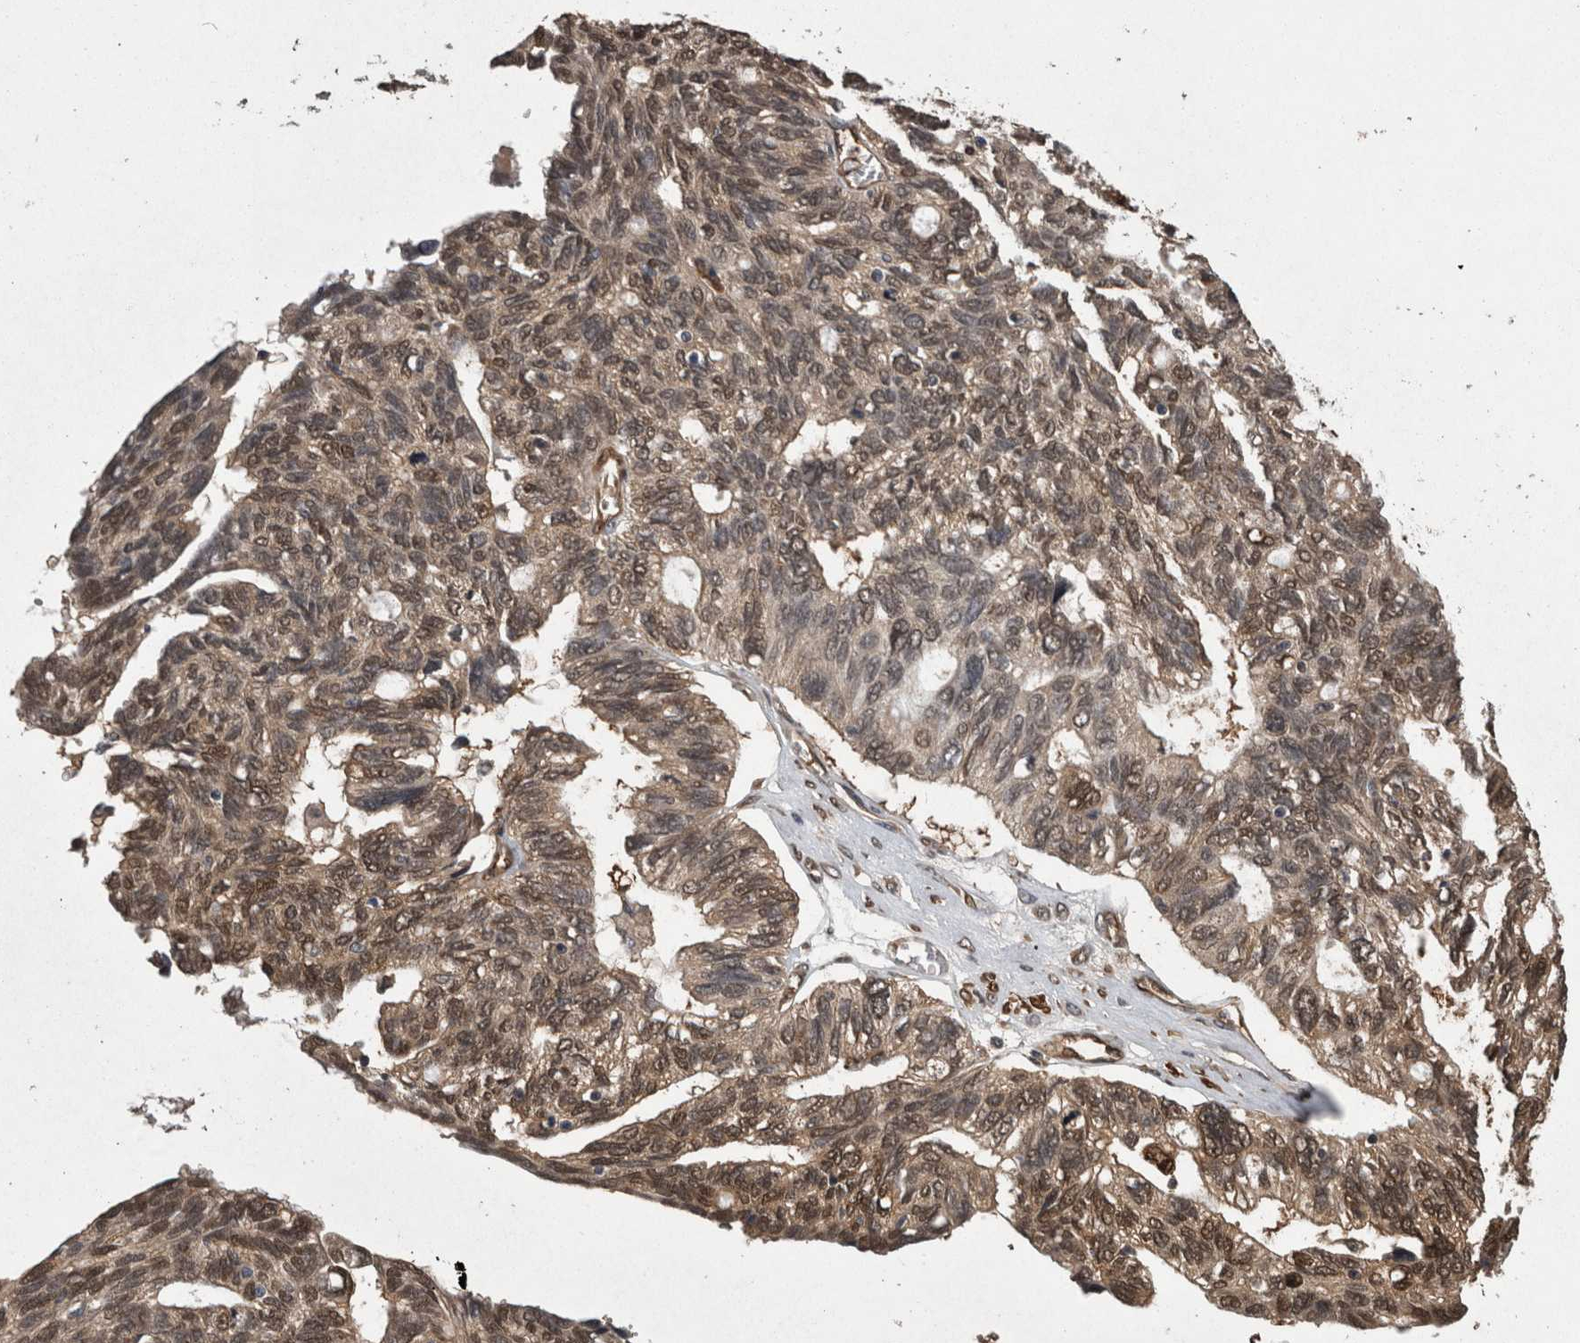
{"staining": {"intensity": "weak", "quantity": ">75%", "location": "cytoplasmic/membranous,nuclear"}, "tissue": "ovarian cancer", "cell_type": "Tumor cells", "image_type": "cancer", "snomed": [{"axis": "morphology", "description": "Cystadenocarcinoma, serous, NOS"}, {"axis": "topography", "description": "Ovary"}], "caption": "A brown stain highlights weak cytoplasmic/membranous and nuclear staining of a protein in ovarian cancer tumor cells.", "gene": "LXN", "patient": {"sex": "female", "age": 79}}